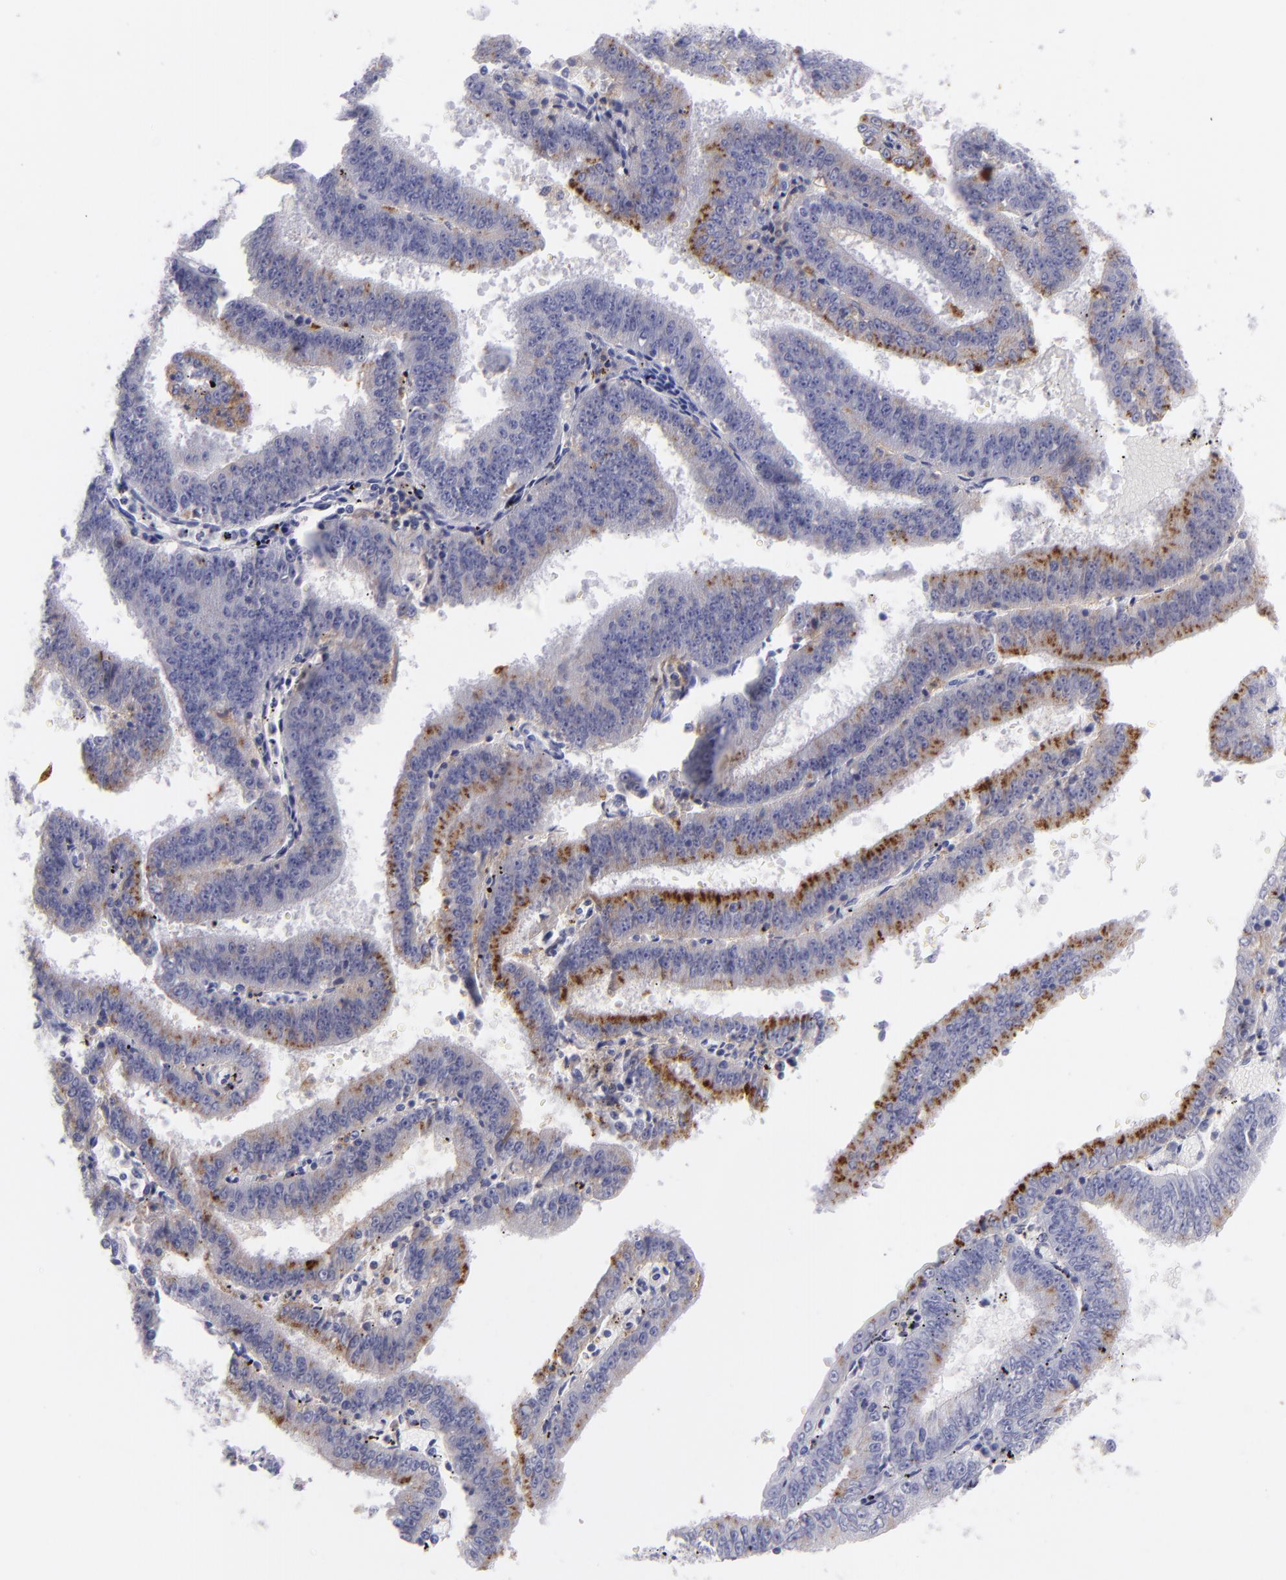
{"staining": {"intensity": "moderate", "quantity": "25%-75%", "location": "cytoplasmic/membranous"}, "tissue": "endometrial cancer", "cell_type": "Tumor cells", "image_type": "cancer", "snomed": [{"axis": "morphology", "description": "Adenocarcinoma, NOS"}, {"axis": "topography", "description": "Endometrium"}], "caption": "Protein staining shows moderate cytoplasmic/membranous expression in about 25%-75% of tumor cells in adenocarcinoma (endometrial). The staining was performed using DAB to visualize the protein expression in brown, while the nuclei were stained in blue with hematoxylin (Magnification: 20x).", "gene": "CD82", "patient": {"sex": "female", "age": 66}}